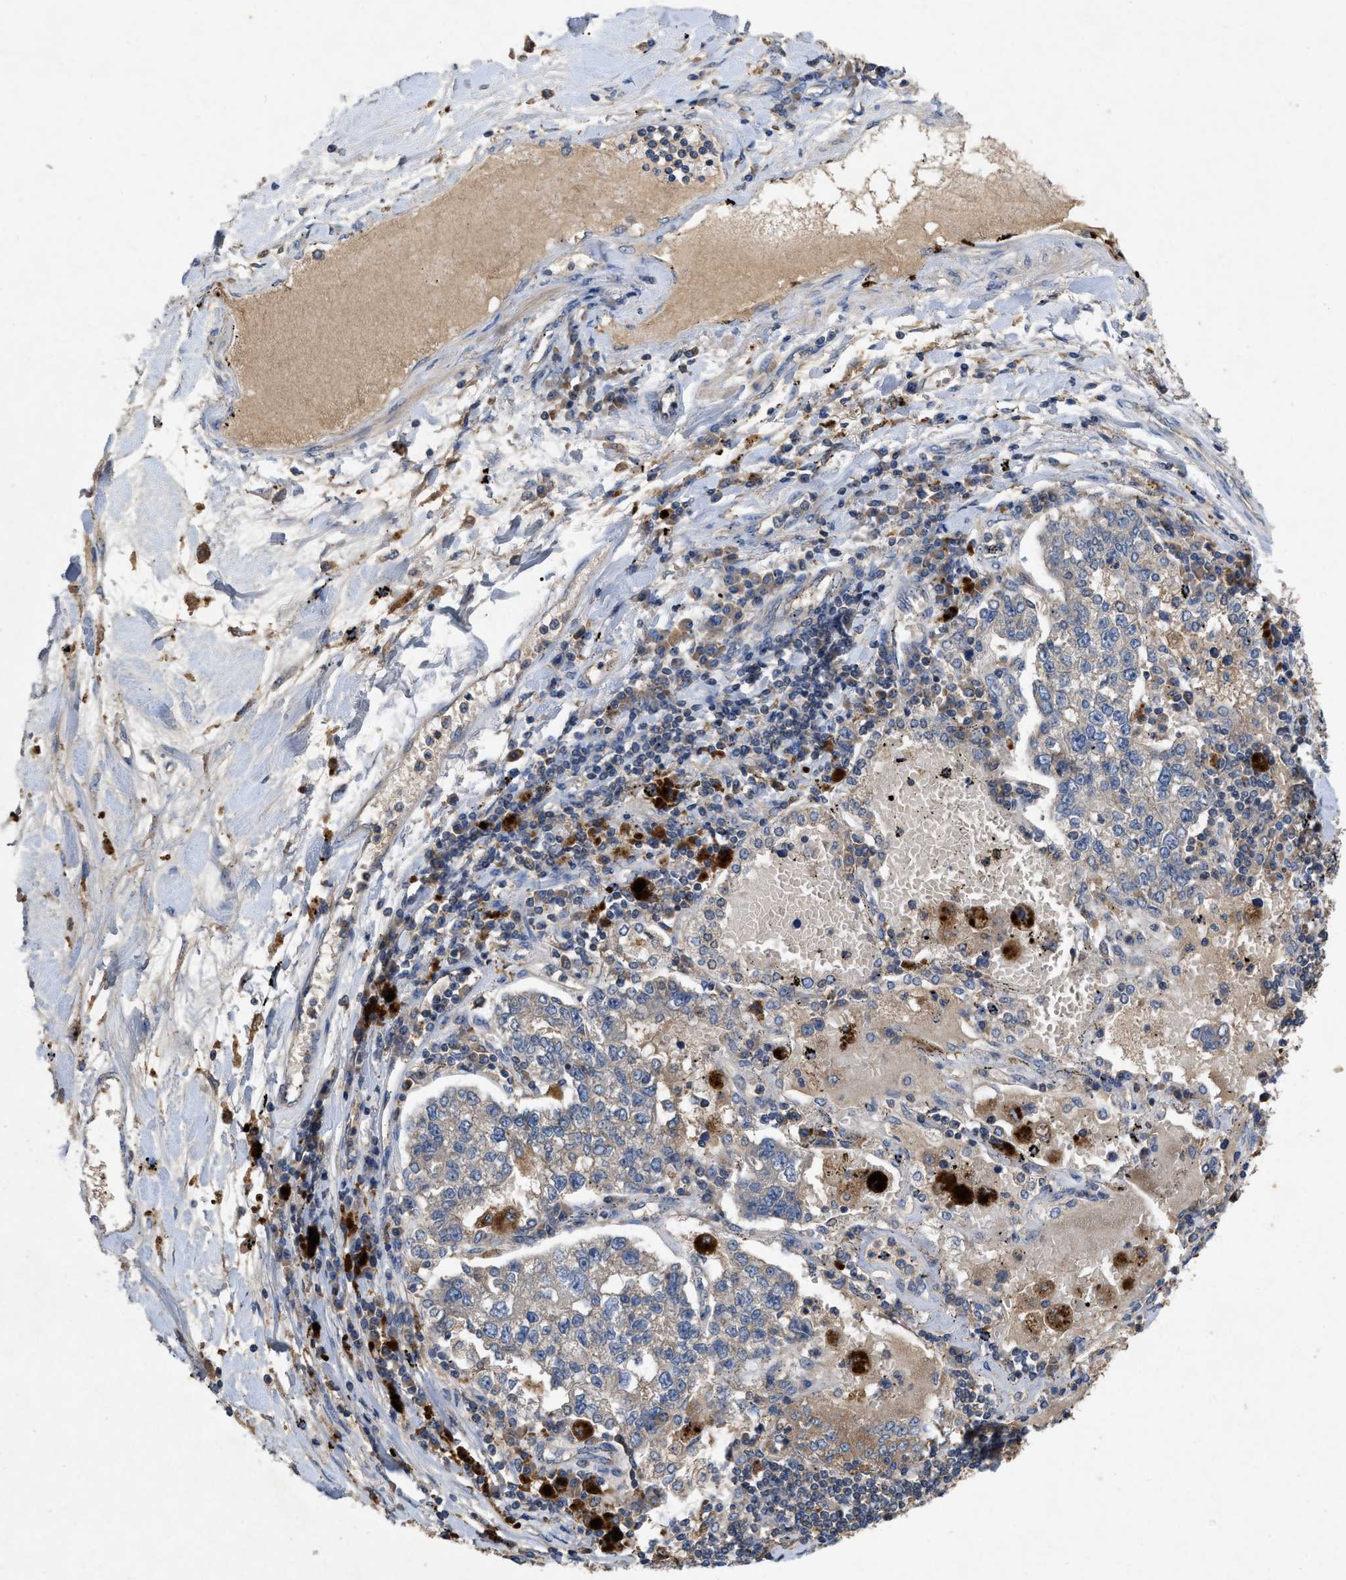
{"staining": {"intensity": "weak", "quantity": "<25%", "location": "cytoplasmic/membranous"}, "tissue": "lung cancer", "cell_type": "Tumor cells", "image_type": "cancer", "snomed": [{"axis": "morphology", "description": "Adenocarcinoma, NOS"}, {"axis": "topography", "description": "Lung"}], "caption": "Photomicrograph shows no protein expression in tumor cells of lung adenocarcinoma tissue. Nuclei are stained in blue.", "gene": "LPAR2", "patient": {"sex": "male", "age": 49}}